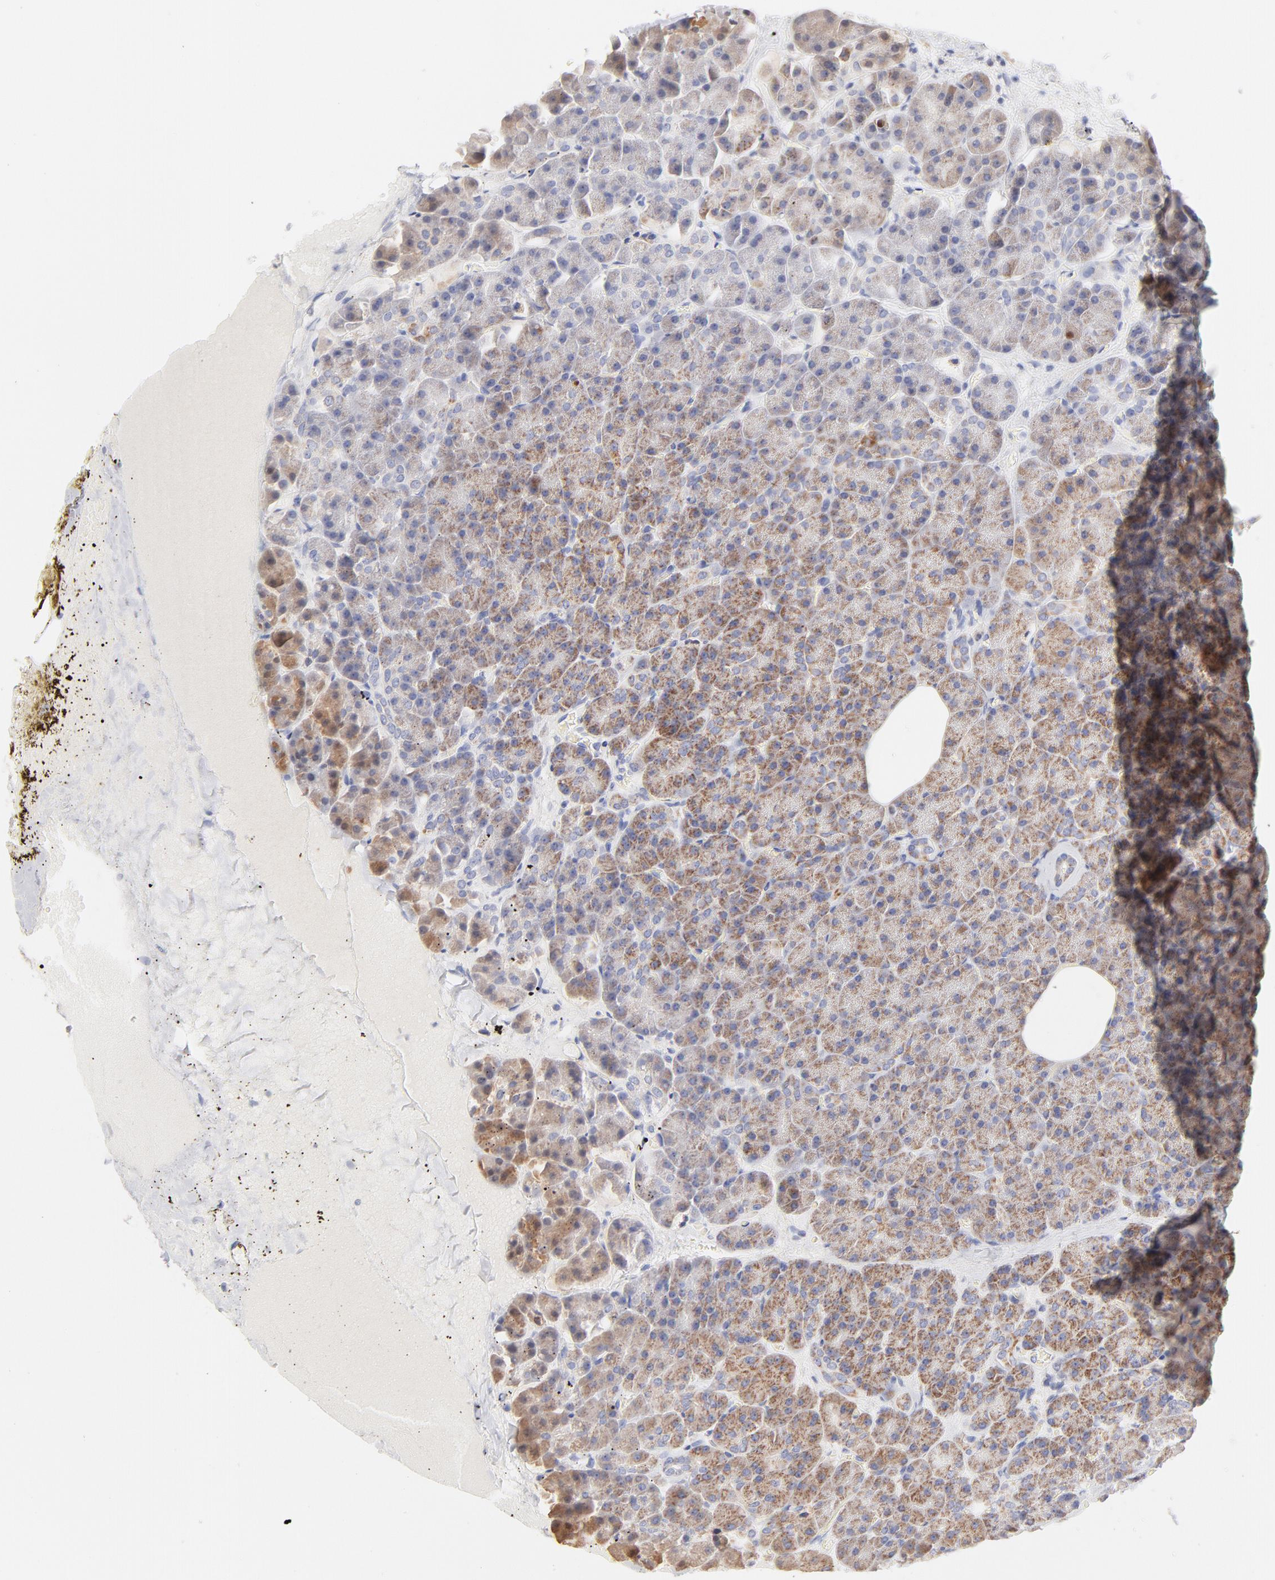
{"staining": {"intensity": "weak", "quantity": ">75%", "location": "cytoplasmic/membranous"}, "tissue": "pancreas", "cell_type": "Exocrine glandular cells", "image_type": "normal", "snomed": [{"axis": "morphology", "description": "Normal tissue, NOS"}, {"axis": "topography", "description": "Pancreas"}], "caption": "IHC image of normal pancreas stained for a protein (brown), which demonstrates low levels of weak cytoplasmic/membranous expression in about >75% of exocrine glandular cells.", "gene": "TIMM8A", "patient": {"sex": "female", "age": 35}}